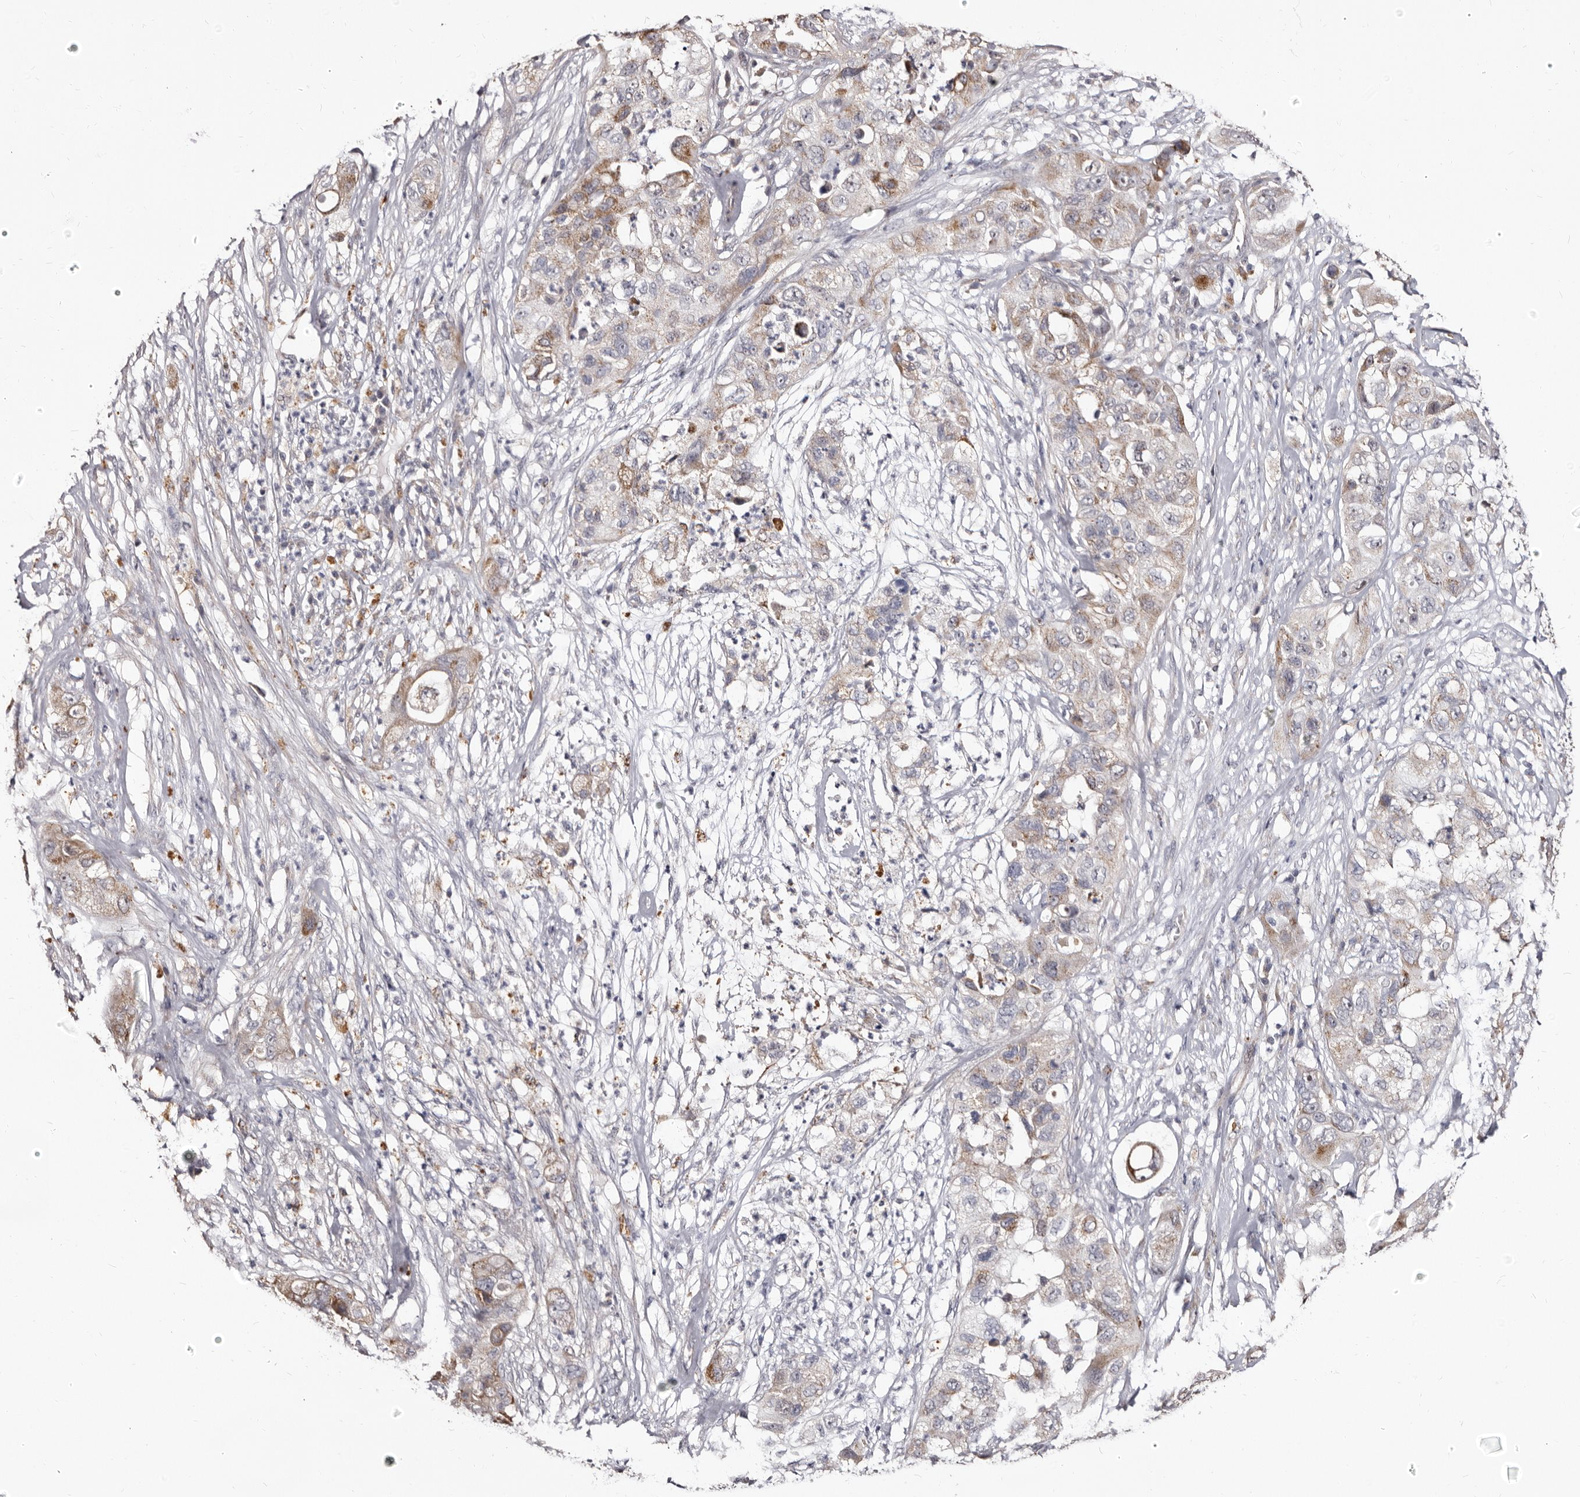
{"staining": {"intensity": "moderate", "quantity": "<25%", "location": "cytoplasmic/membranous"}, "tissue": "pancreatic cancer", "cell_type": "Tumor cells", "image_type": "cancer", "snomed": [{"axis": "morphology", "description": "Adenocarcinoma, NOS"}, {"axis": "topography", "description": "Pancreas"}], "caption": "A histopathology image of human adenocarcinoma (pancreatic) stained for a protein demonstrates moderate cytoplasmic/membranous brown staining in tumor cells.", "gene": "PTAFR", "patient": {"sex": "female", "age": 78}}